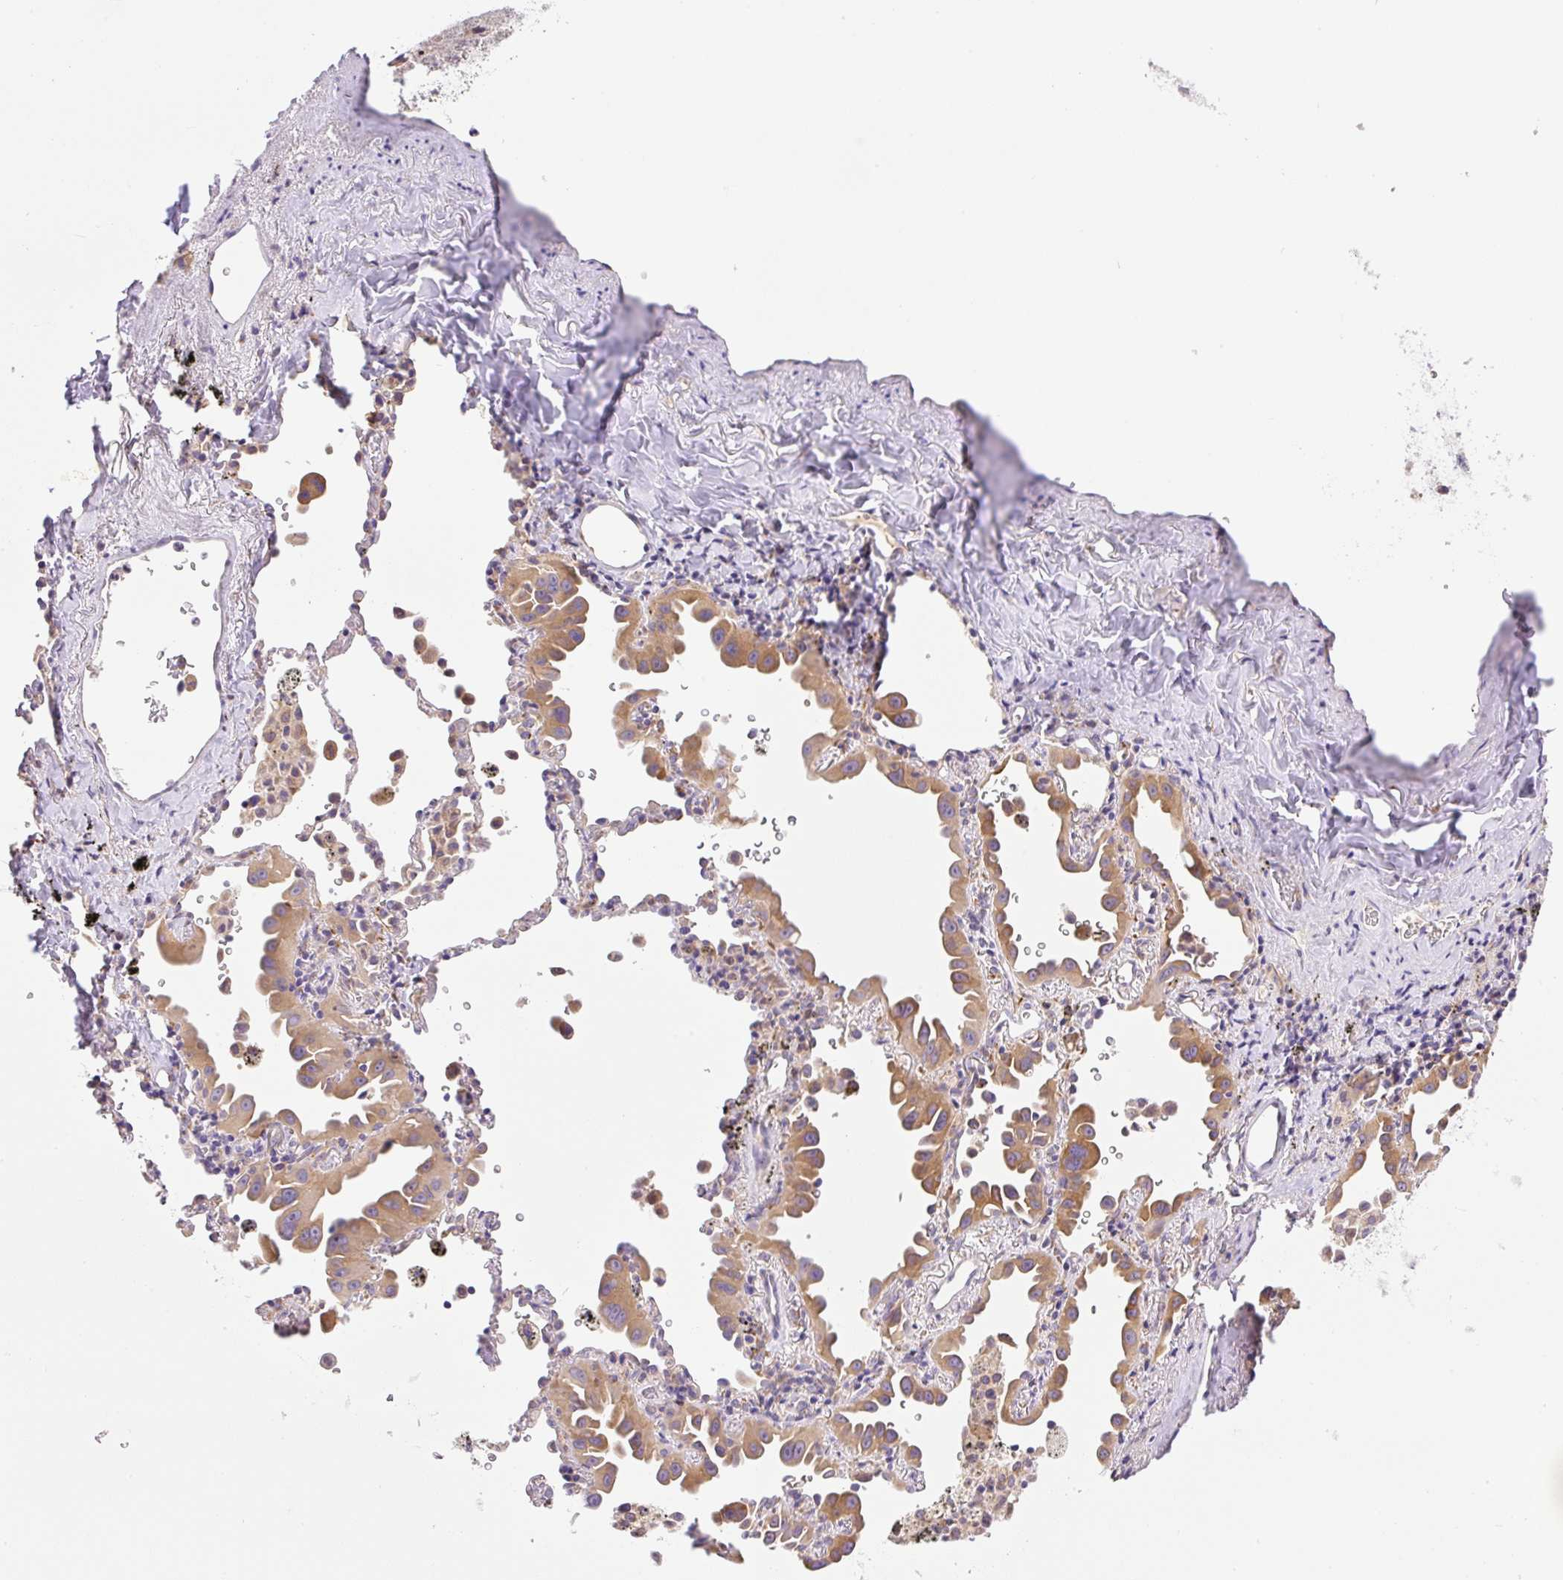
{"staining": {"intensity": "moderate", "quantity": ">75%", "location": "cytoplasmic/membranous"}, "tissue": "lung cancer", "cell_type": "Tumor cells", "image_type": "cancer", "snomed": [{"axis": "morphology", "description": "Adenocarcinoma, NOS"}, {"axis": "topography", "description": "Lung"}], "caption": "Protein staining by immunohistochemistry (IHC) shows moderate cytoplasmic/membranous staining in about >75% of tumor cells in lung adenocarcinoma. (brown staining indicates protein expression, while blue staining denotes nuclei).", "gene": "POFUT1", "patient": {"sex": "male", "age": 68}}